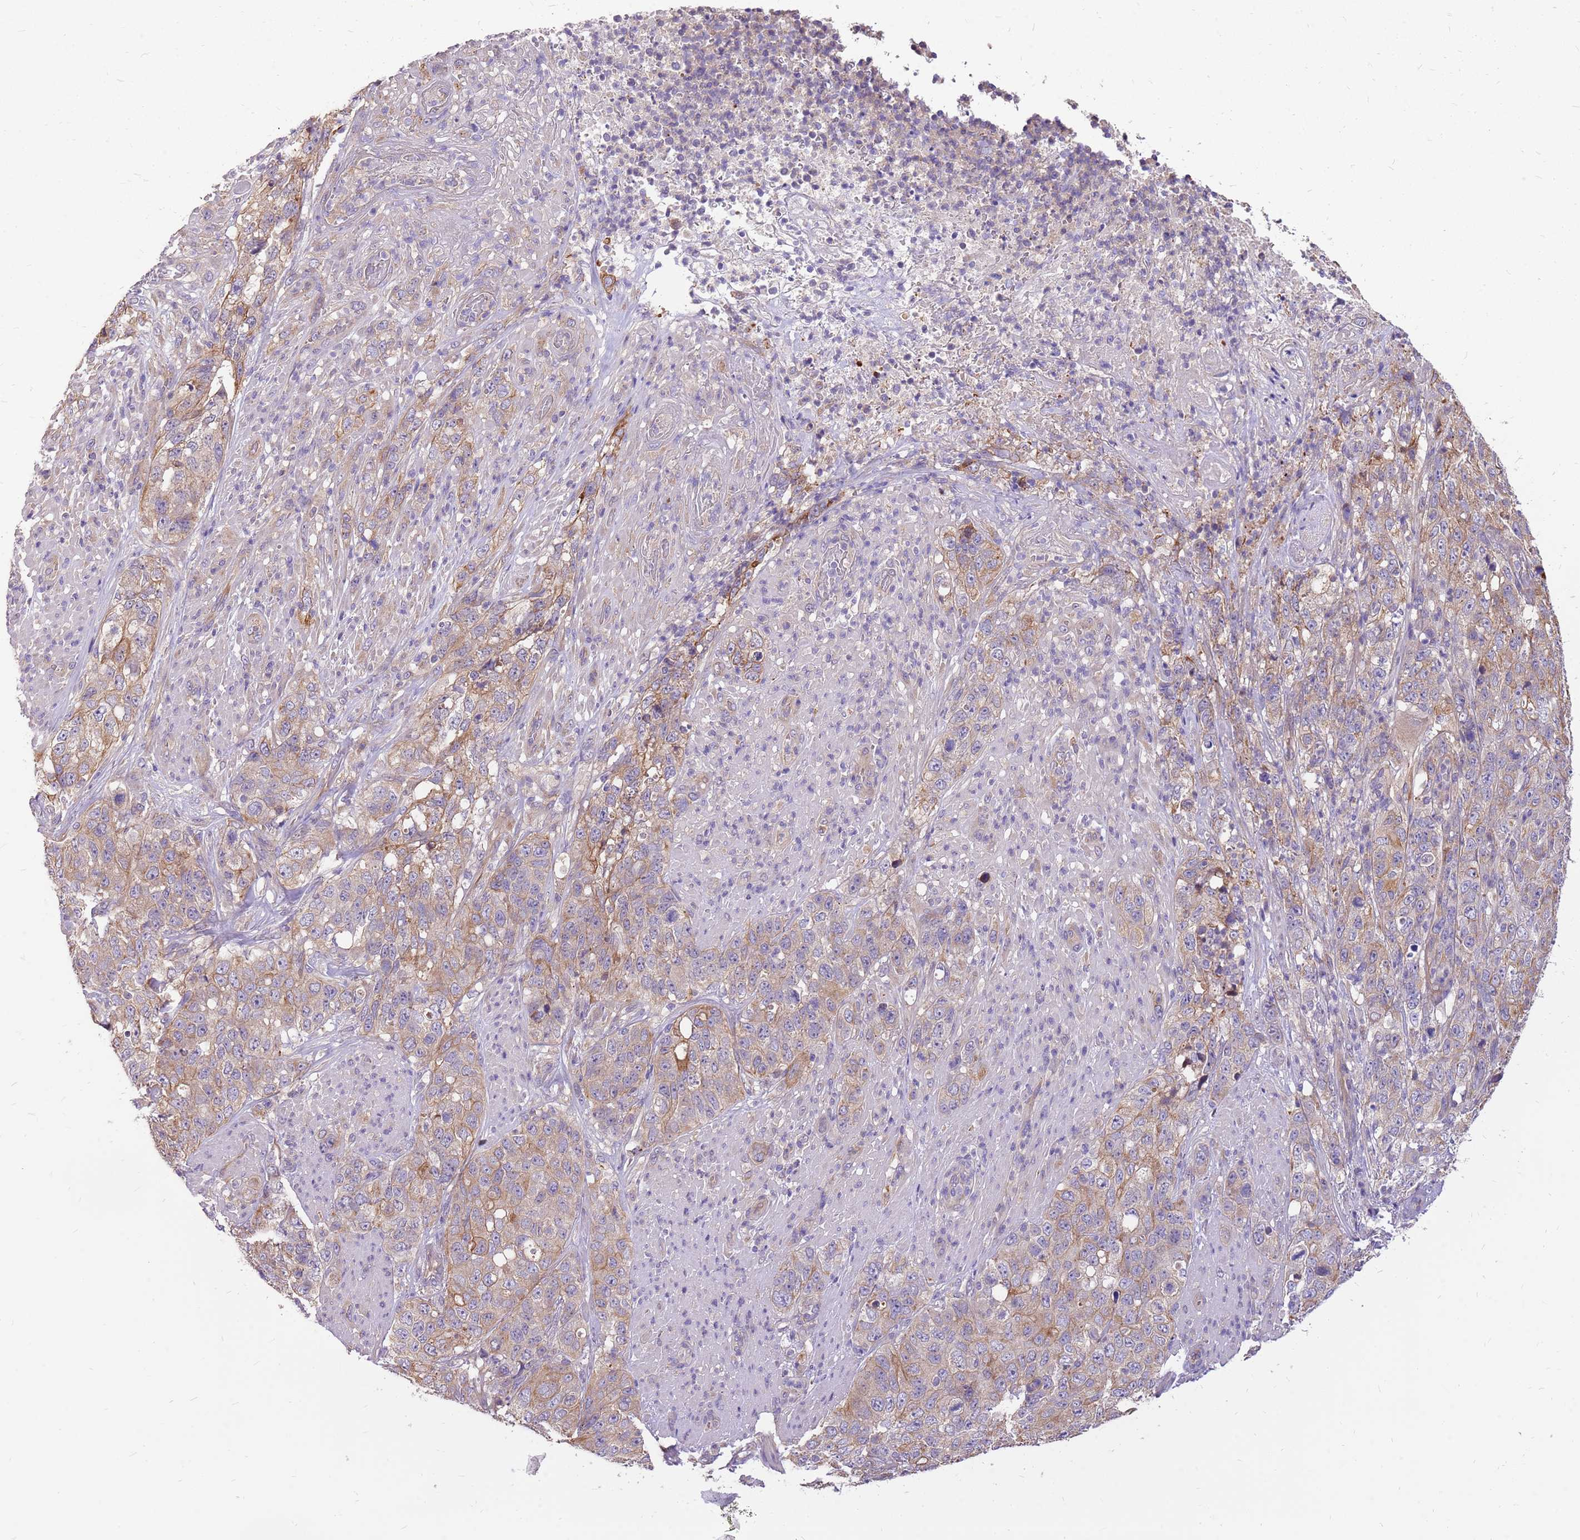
{"staining": {"intensity": "weak", "quantity": "25%-75%", "location": "cytoplasmic/membranous"}, "tissue": "stomach cancer", "cell_type": "Tumor cells", "image_type": "cancer", "snomed": [{"axis": "morphology", "description": "Adenocarcinoma, NOS"}, {"axis": "topography", "description": "Stomach"}], "caption": "High-magnification brightfield microscopy of adenocarcinoma (stomach) stained with DAB (3,3'-diaminobenzidine) (brown) and counterstained with hematoxylin (blue). tumor cells exhibit weak cytoplasmic/membranous staining is appreciated in approximately25%-75% of cells. (Brightfield microscopy of DAB IHC at high magnification).", "gene": "WASHC4", "patient": {"sex": "male", "age": 48}}